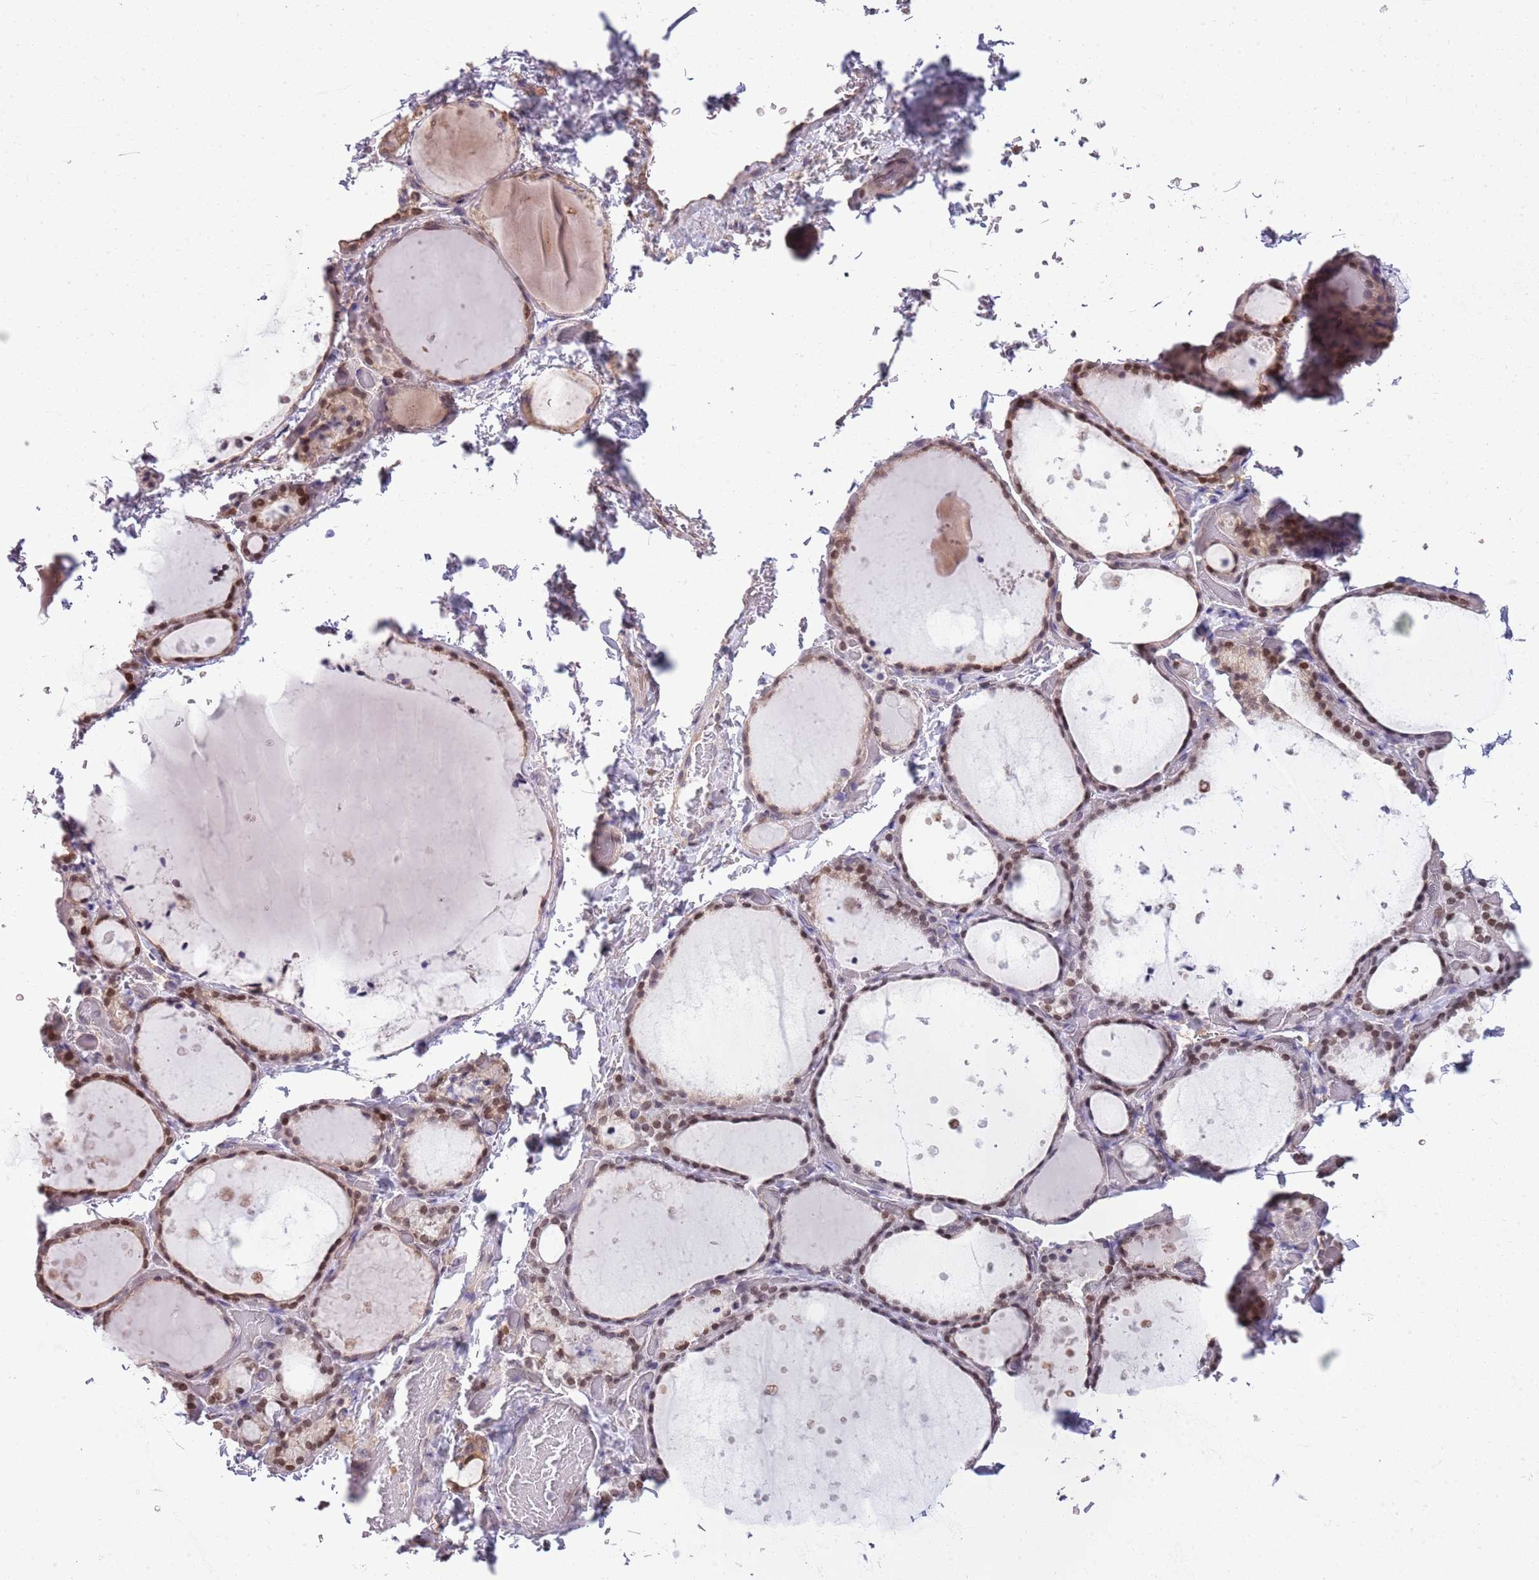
{"staining": {"intensity": "moderate", "quantity": ">75%", "location": "nuclear"}, "tissue": "thyroid gland", "cell_type": "Glandular cells", "image_type": "normal", "snomed": [{"axis": "morphology", "description": "Normal tissue, NOS"}, {"axis": "topography", "description": "Thyroid gland"}], "caption": "Moderate nuclear expression is appreciated in about >75% of glandular cells in benign thyroid gland. (Stains: DAB (3,3'-diaminobenzidine) in brown, nuclei in blue, Microscopy: brightfield microscopy at high magnification).", "gene": "DHX32", "patient": {"sex": "female", "age": 44}}